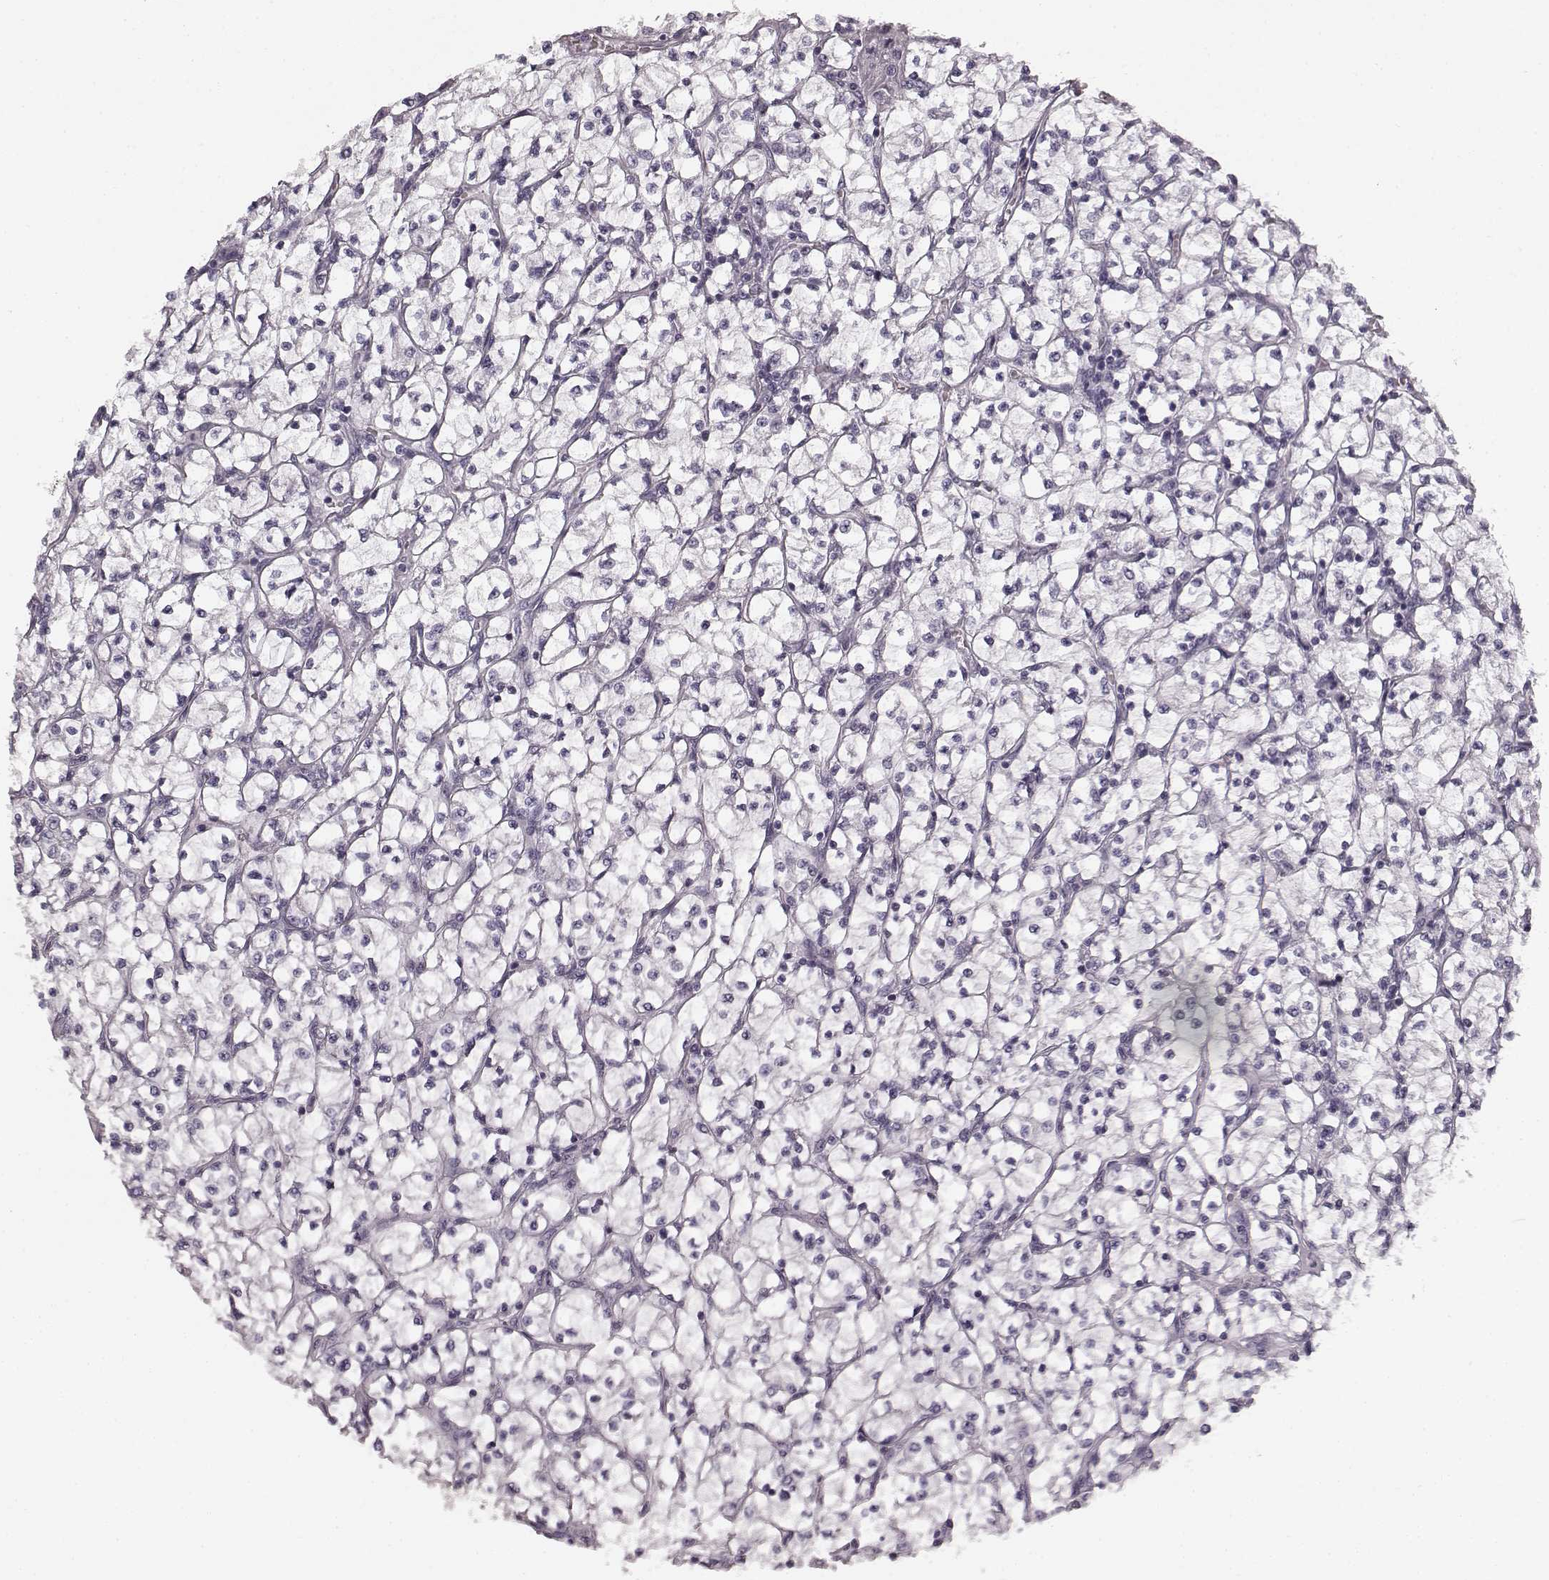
{"staining": {"intensity": "negative", "quantity": "none", "location": "none"}, "tissue": "renal cancer", "cell_type": "Tumor cells", "image_type": "cancer", "snomed": [{"axis": "morphology", "description": "Adenocarcinoma, NOS"}, {"axis": "topography", "description": "Kidney"}], "caption": "A photomicrograph of human renal cancer is negative for staining in tumor cells. (DAB immunohistochemistry (IHC), high magnification).", "gene": "TMPRSS15", "patient": {"sex": "female", "age": 64}}